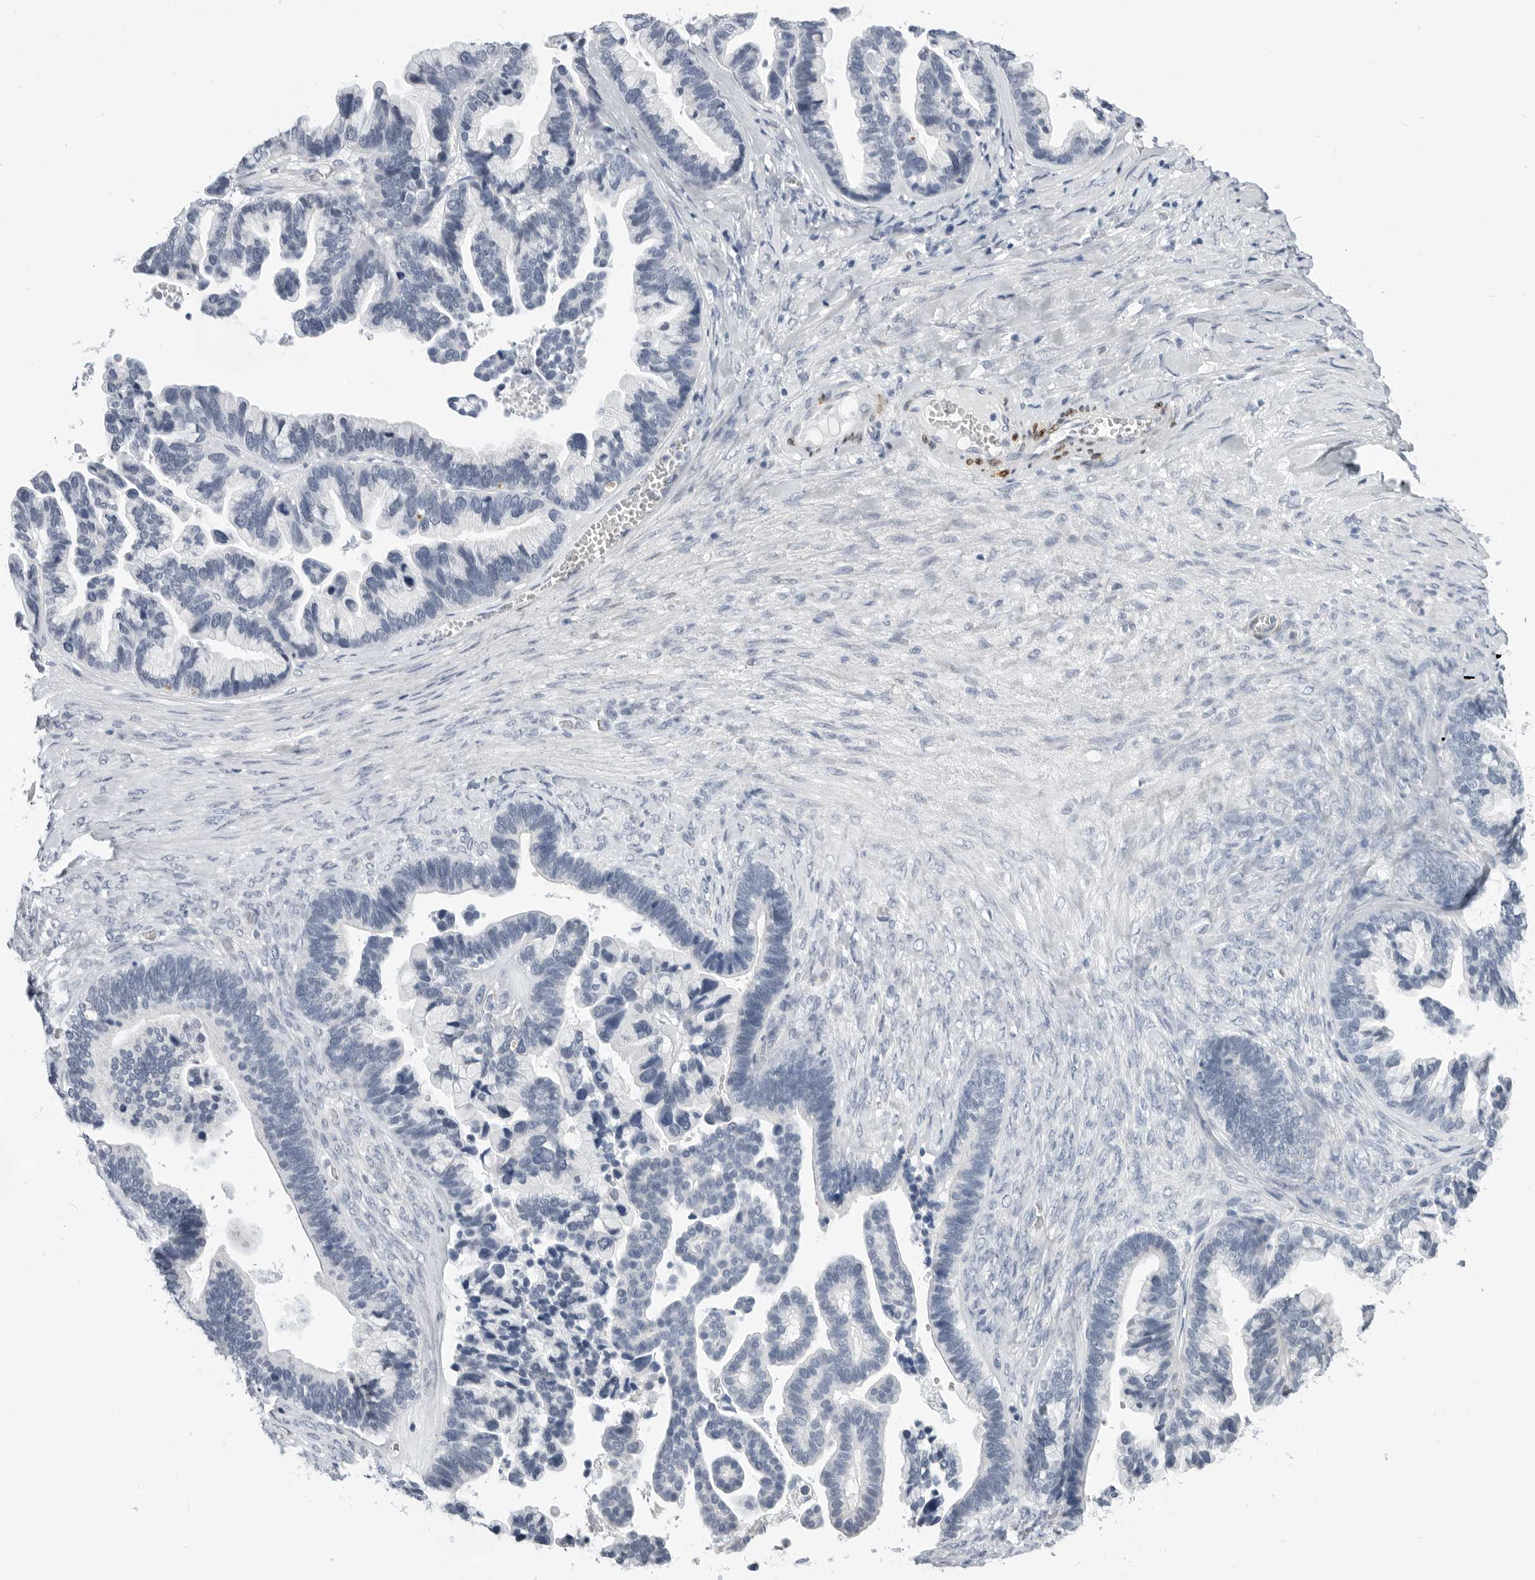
{"staining": {"intensity": "negative", "quantity": "none", "location": "none"}, "tissue": "ovarian cancer", "cell_type": "Tumor cells", "image_type": "cancer", "snomed": [{"axis": "morphology", "description": "Cystadenocarcinoma, serous, NOS"}, {"axis": "topography", "description": "Ovary"}], "caption": "Micrograph shows no significant protein staining in tumor cells of ovarian cancer (serous cystadenocarcinoma).", "gene": "PLN", "patient": {"sex": "female", "age": 56}}